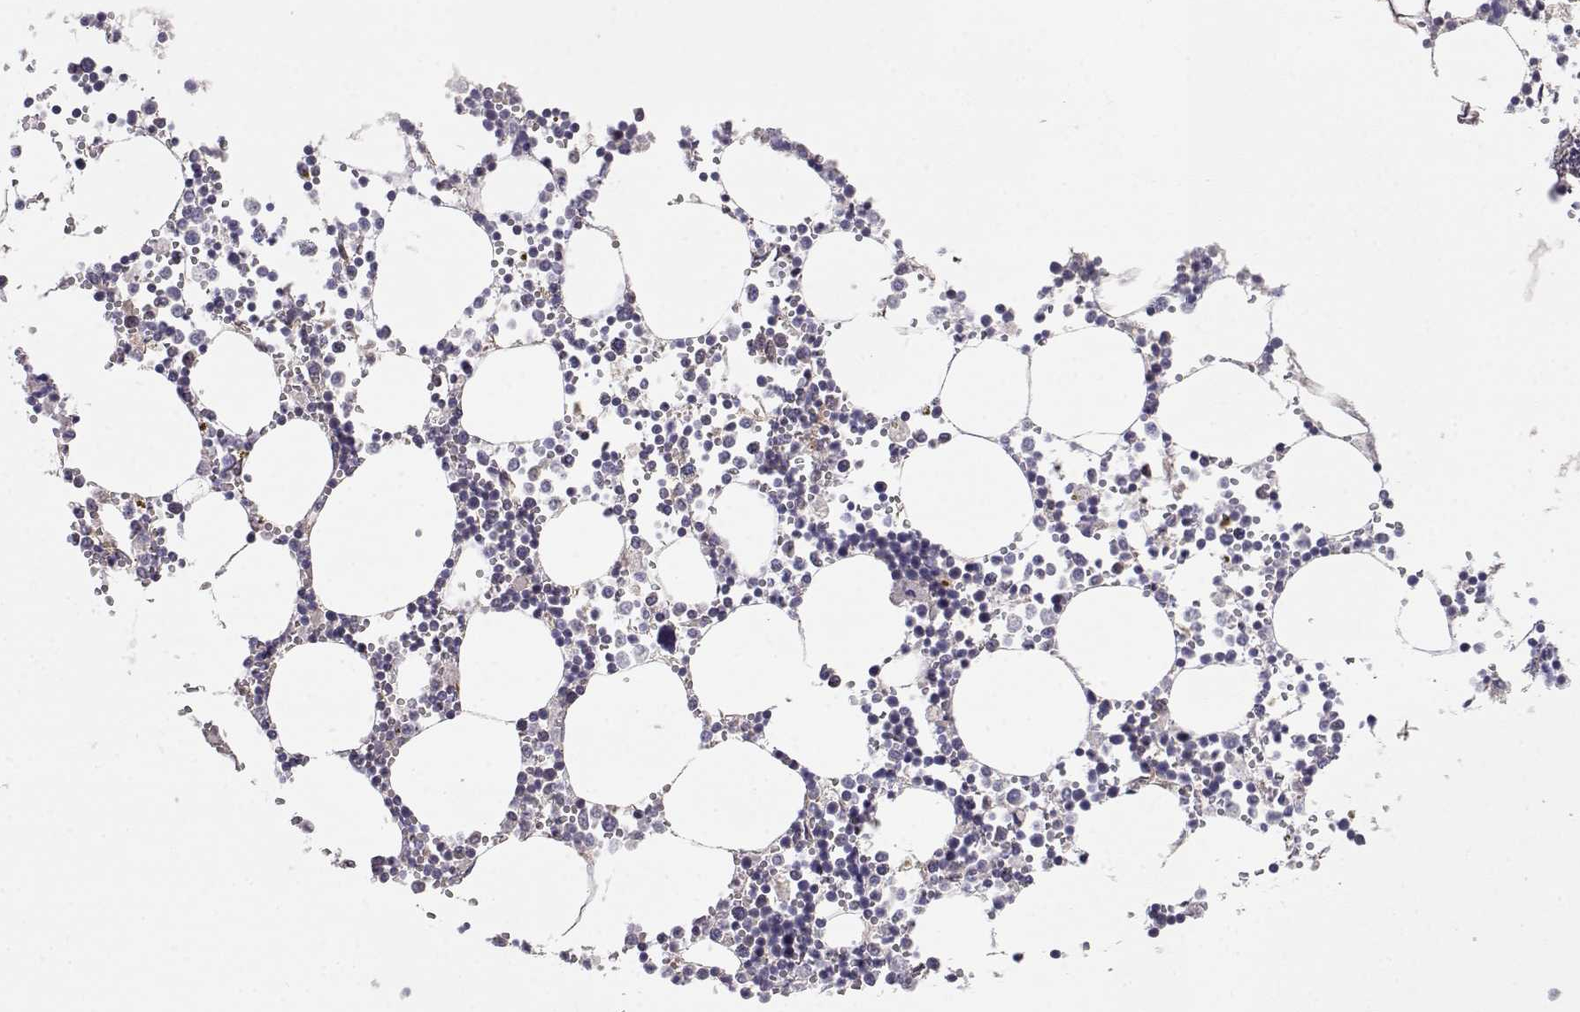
{"staining": {"intensity": "weak", "quantity": "<25%", "location": "cytoplasmic/membranous"}, "tissue": "bone marrow", "cell_type": "Hematopoietic cells", "image_type": "normal", "snomed": [{"axis": "morphology", "description": "Normal tissue, NOS"}, {"axis": "topography", "description": "Bone marrow"}], "caption": "Micrograph shows no significant protein positivity in hematopoietic cells of benign bone marrow.", "gene": "PAIP1", "patient": {"sex": "male", "age": 54}}